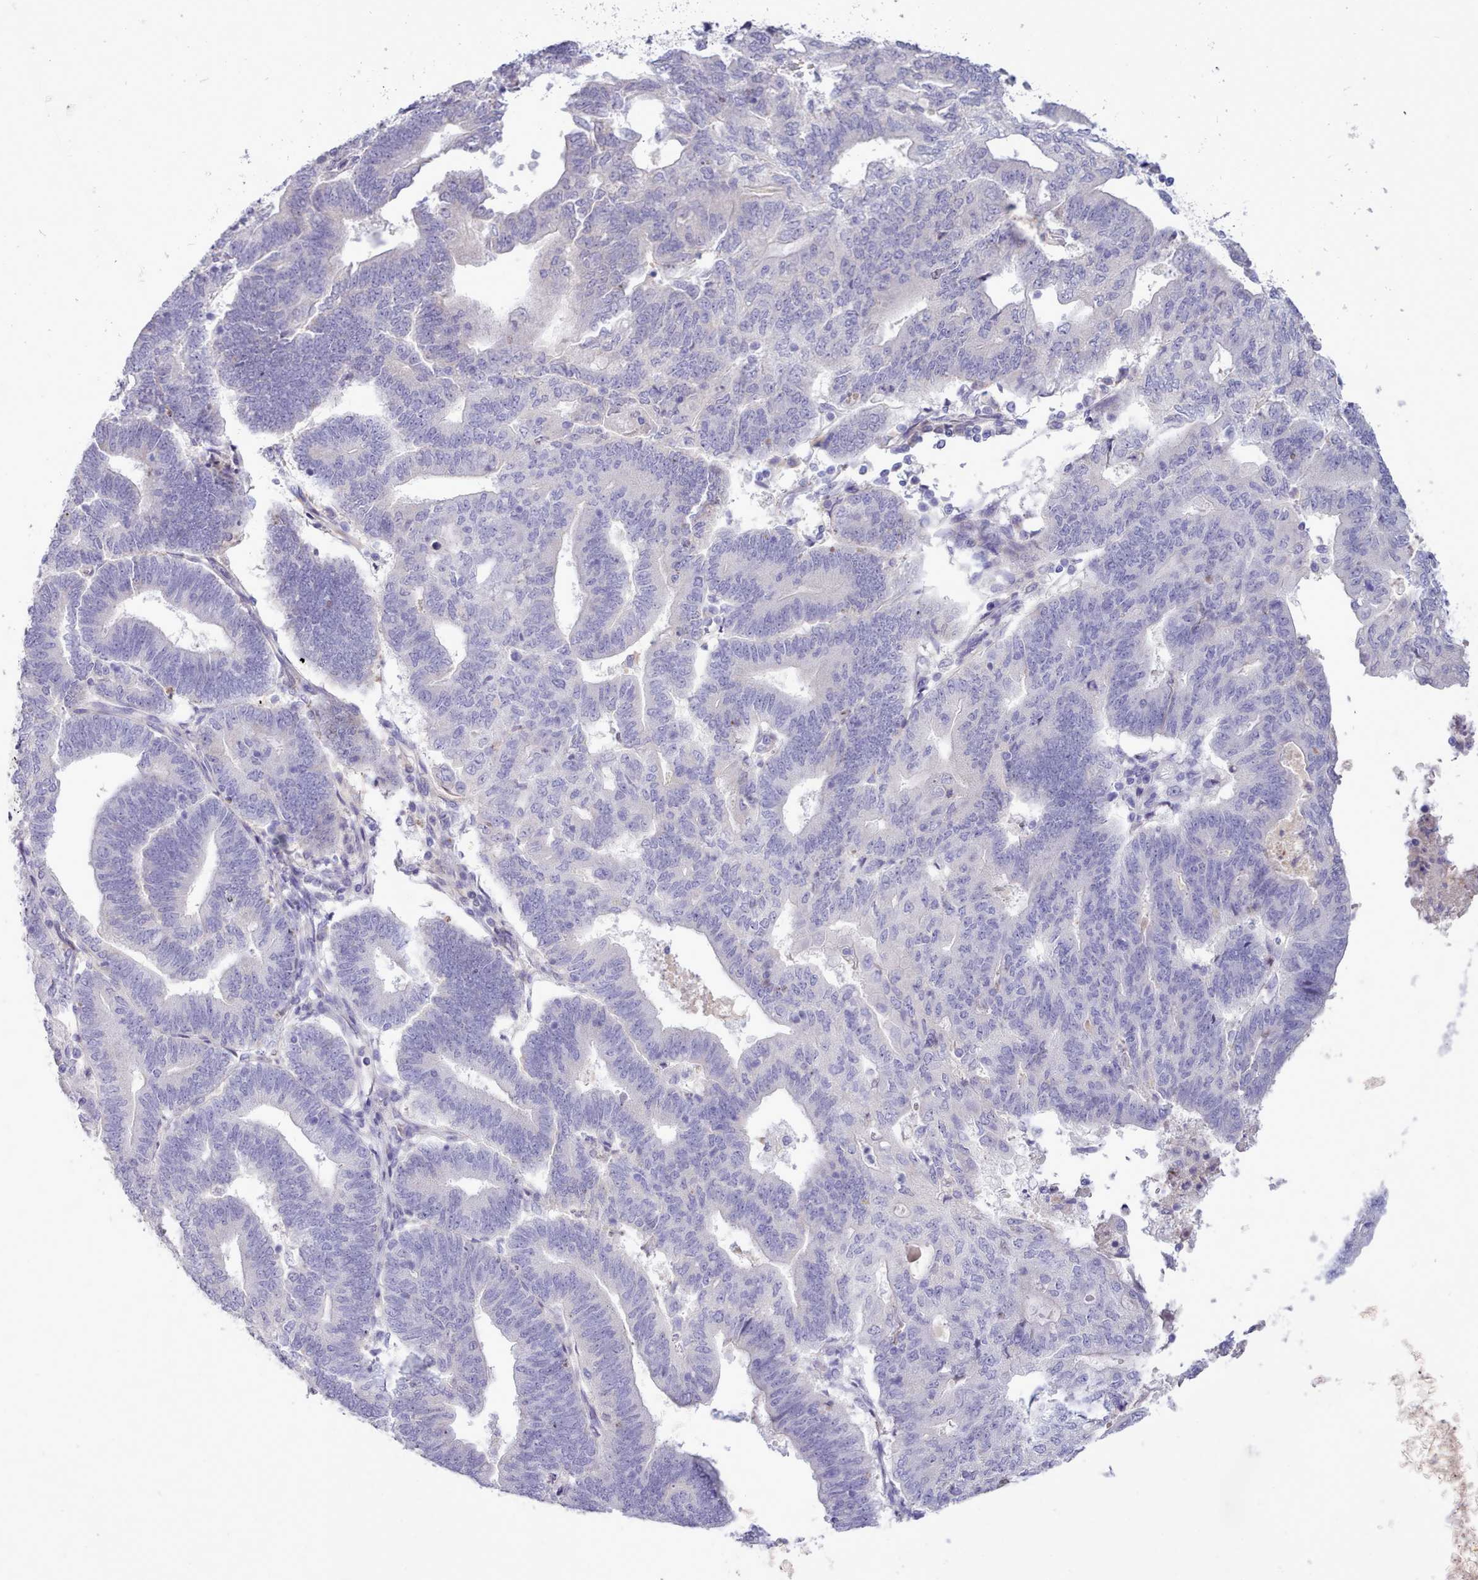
{"staining": {"intensity": "negative", "quantity": "none", "location": "none"}, "tissue": "endometrial cancer", "cell_type": "Tumor cells", "image_type": "cancer", "snomed": [{"axis": "morphology", "description": "Adenocarcinoma, NOS"}, {"axis": "topography", "description": "Endometrium"}], "caption": "Immunohistochemical staining of human adenocarcinoma (endometrial) demonstrates no significant expression in tumor cells.", "gene": "CYP2A13", "patient": {"sex": "female", "age": 70}}